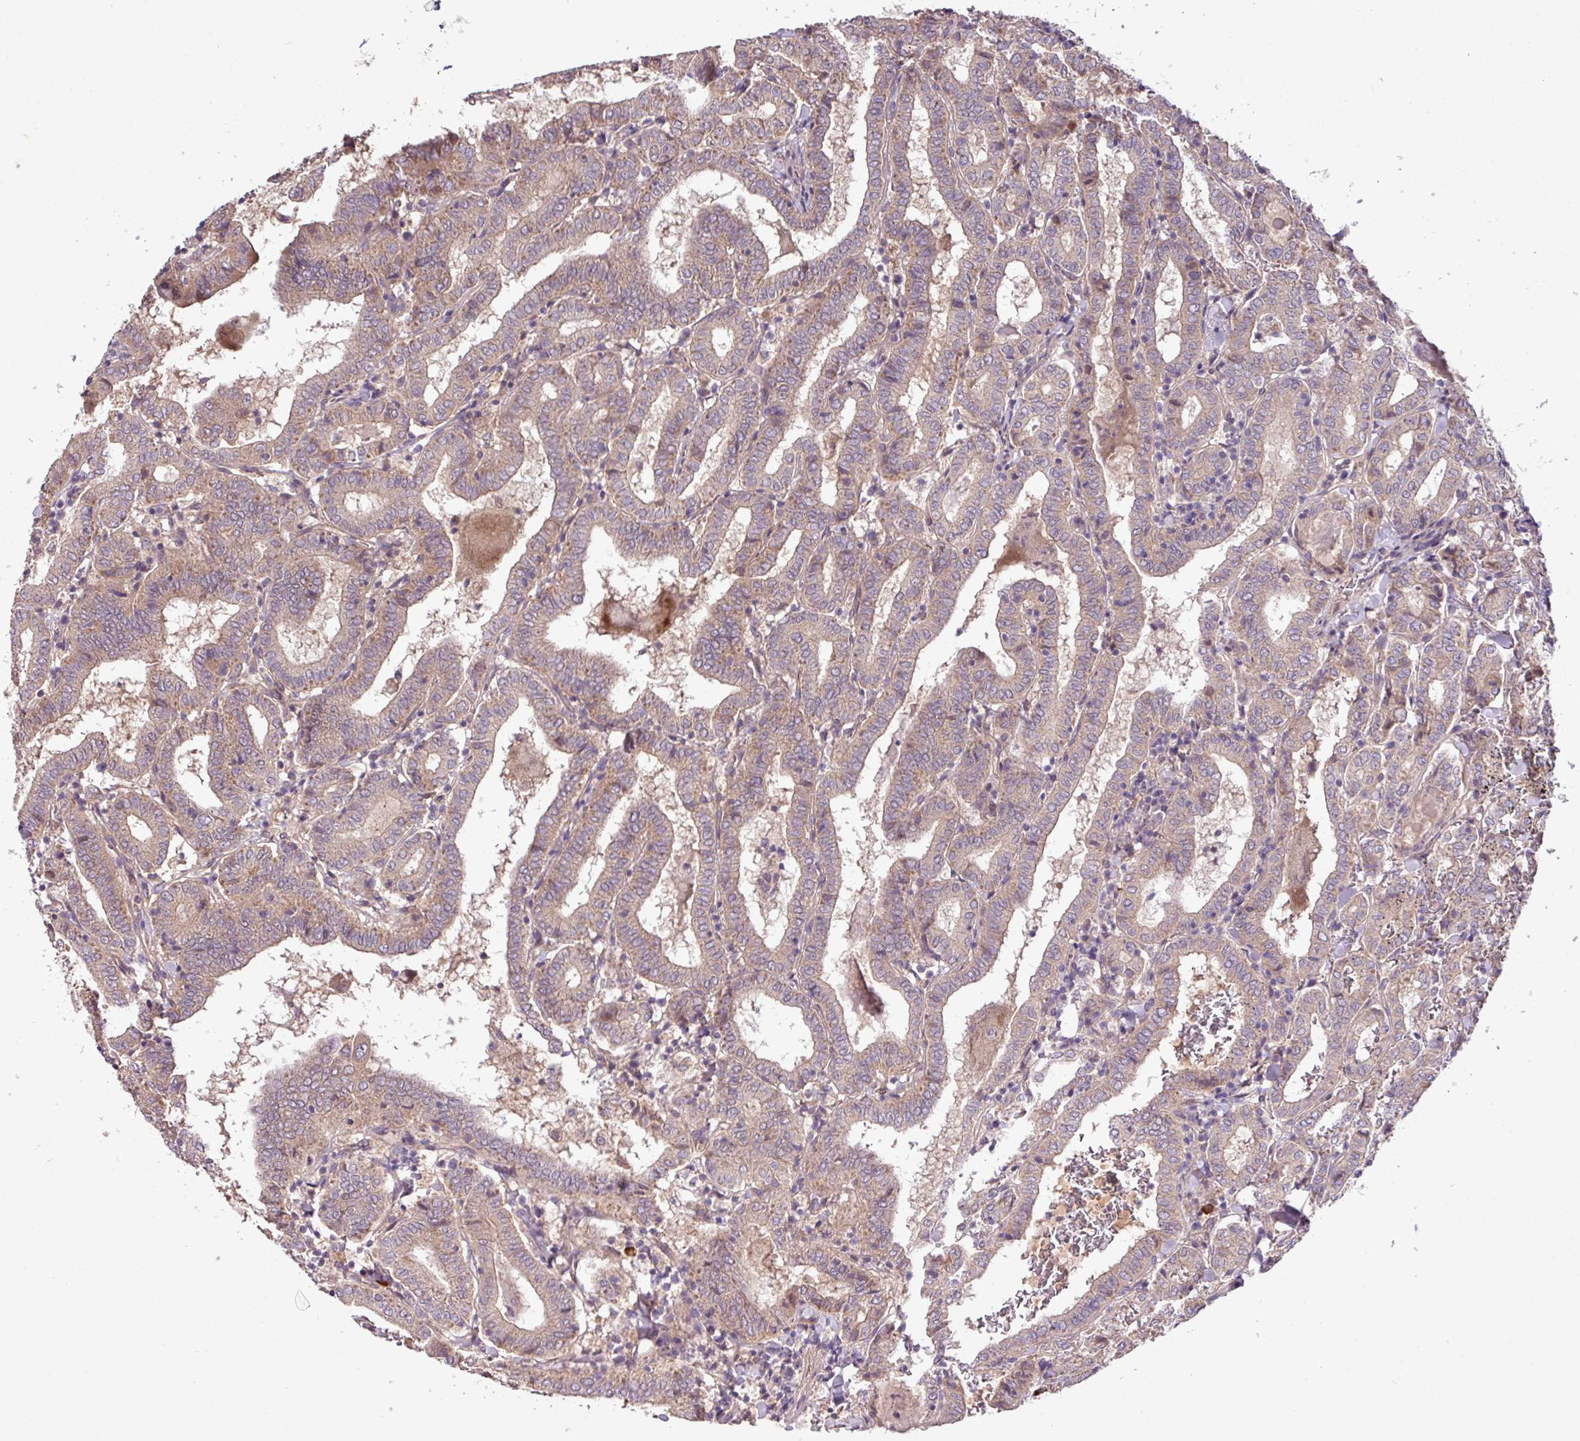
{"staining": {"intensity": "moderate", "quantity": ">75%", "location": "cytoplasmic/membranous"}, "tissue": "thyroid cancer", "cell_type": "Tumor cells", "image_type": "cancer", "snomed": [{"axis": "morphology", "description": "Papillary adenocarcinoma, NOS"}, {"axis": "topography", "description": "Thyroid gland"}], "caption": "Protein staining of thyroid cancer (papillary adenocarcinoma) tissue exhibits moderate cytoplasmic/membranous staining in about >75% of tumor cells. The protein of interest is shown in brown color, while the nuclei are stained blue.", "gene": "XIAP", "patient": {"sex": "female", "age": 72}}